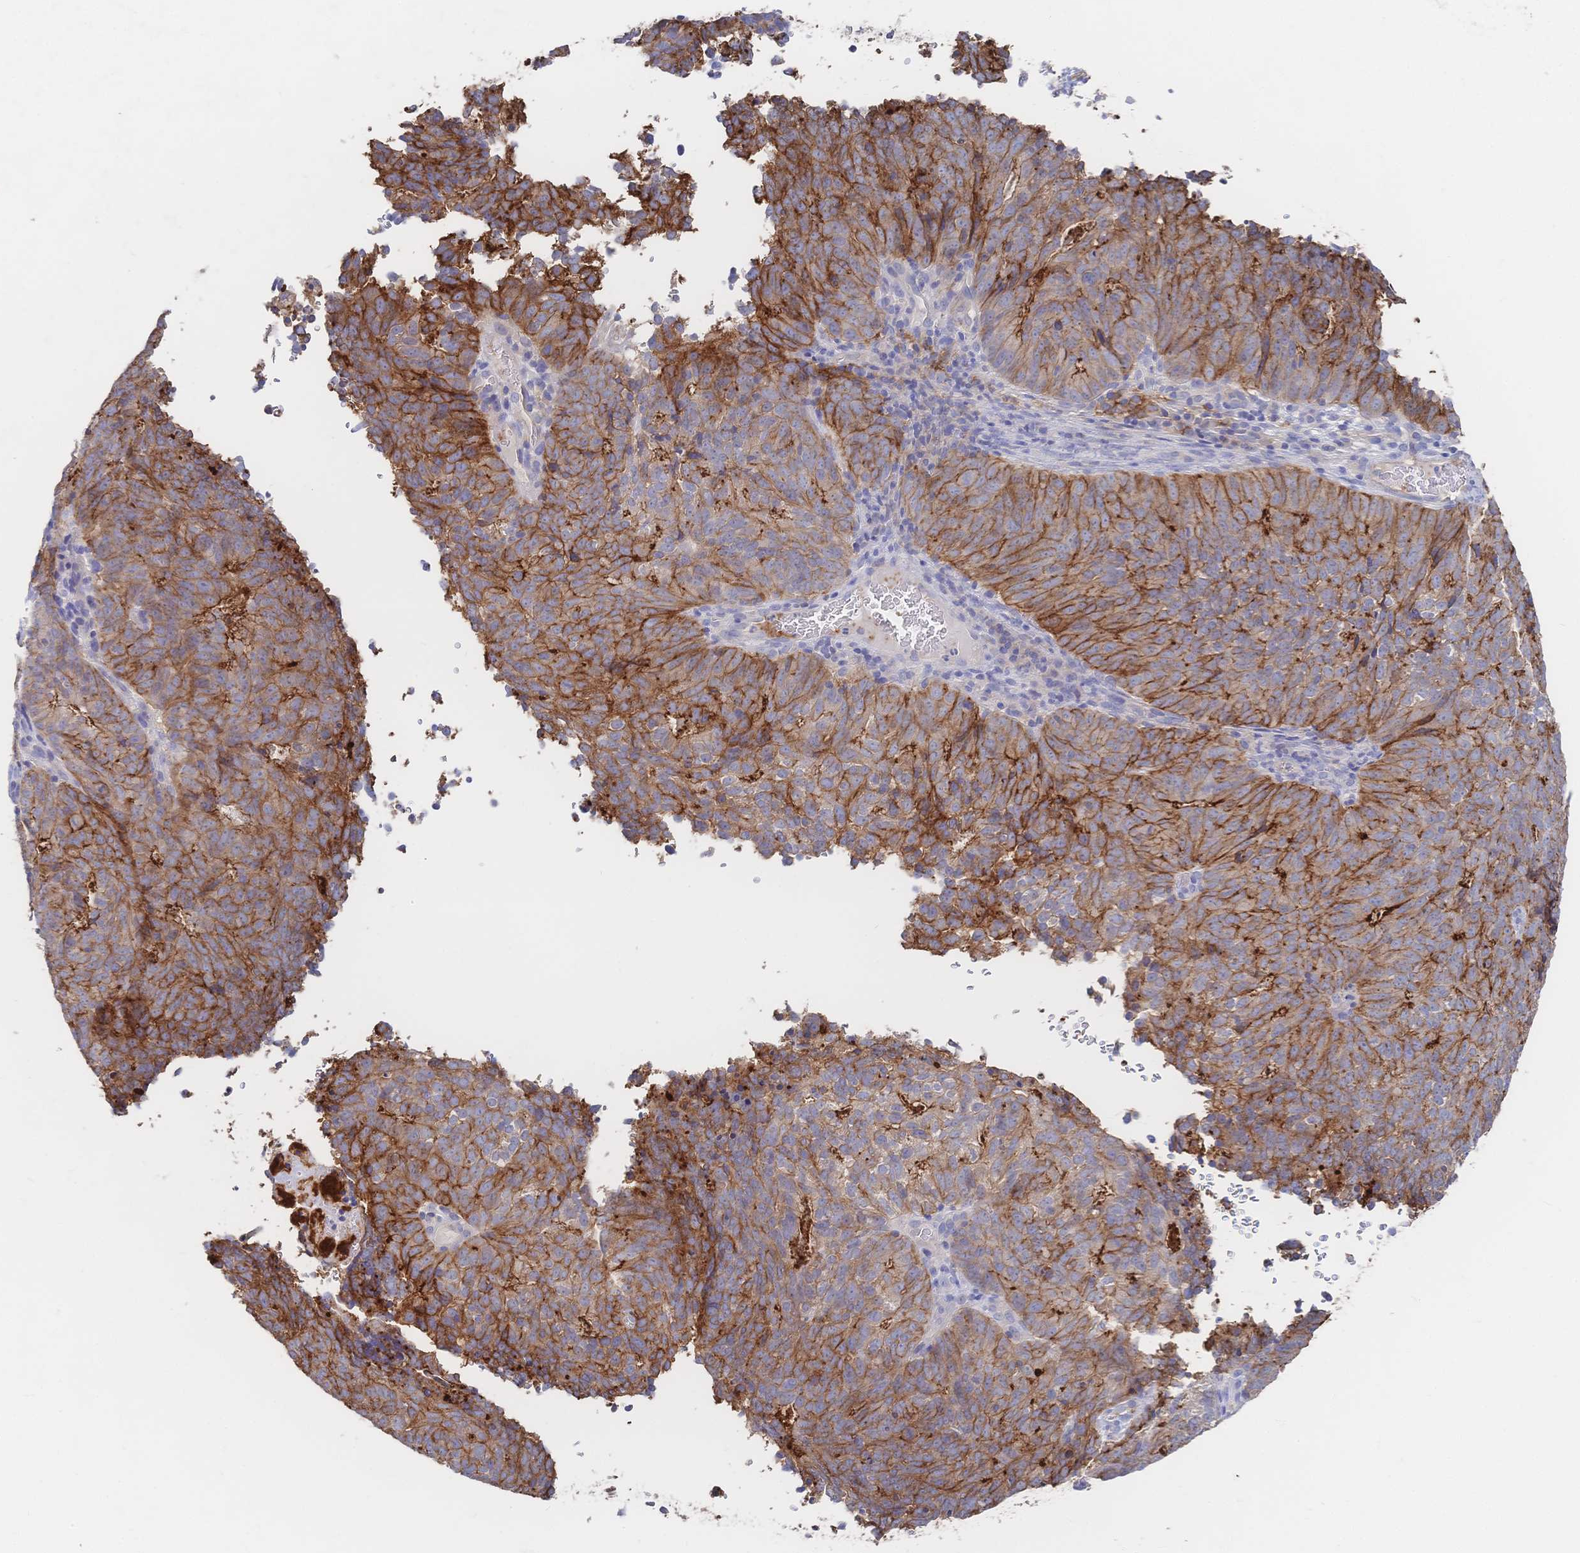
{"staining": {"intensity": "moderate", "quantity": ">75%", "location": "cytoplasmic/membranous"}, "tissue": "cervical cancer", "cell_type": "Tumor cells", "image_type": "cancer", "snomed": [{"axis": "morphology", "description": "Adenocarcinoma, NOS"}, {"axis": "topography", "description": "Cervix"}], "caption": "Immunohistochemical staining of human cervical cancer demonstrates medium levels of moderate cytoplasmic/membranous expression in approximately >75% of tumor cells.", "gene": "F11R", "patient": {"sex": "female", "age": 38}}